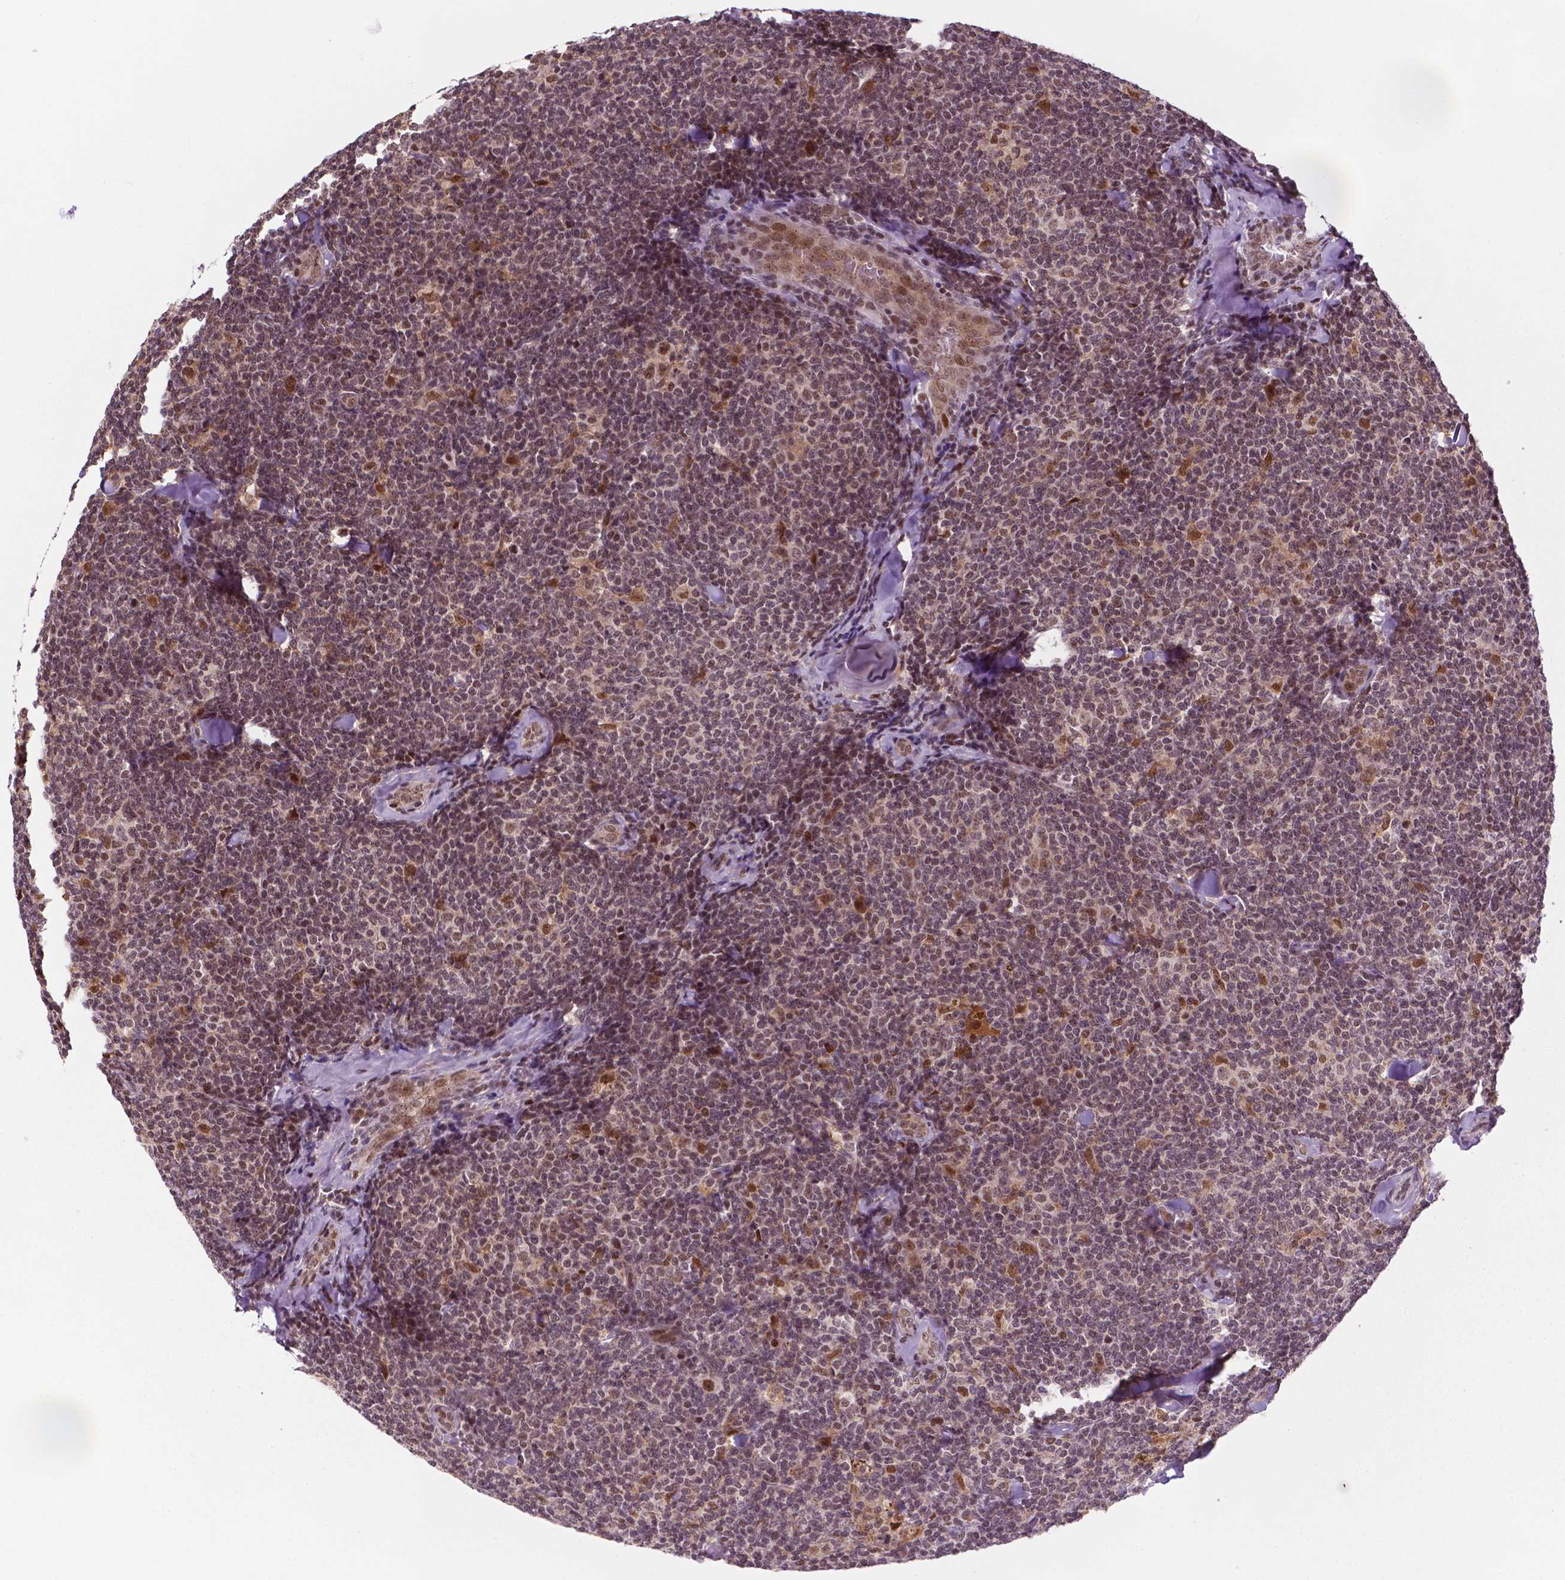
{"staining": {"intensity": "moderate", "quantity": "25%-75%", "location": "nuclear"}, "tissue": "lymphoma", "cell_type": "Tumor cells", "image_type": "cancer", "snomed": [{"axis": "morphology", "description": "Malignant lymphoma, non-Hodgkin's type, Low grade"}, {"axis": "topography", "description": "Lymph node"}], "caption": "Low-grade malignant lymphoma, non-Hodgkin's type was stained to show a protein in brown. There is medium levels of moderate nuclear expression in about 25%-75% of tumor cells.", "gene": "PER2", "patient": {"sex": "female", "age": 56}}